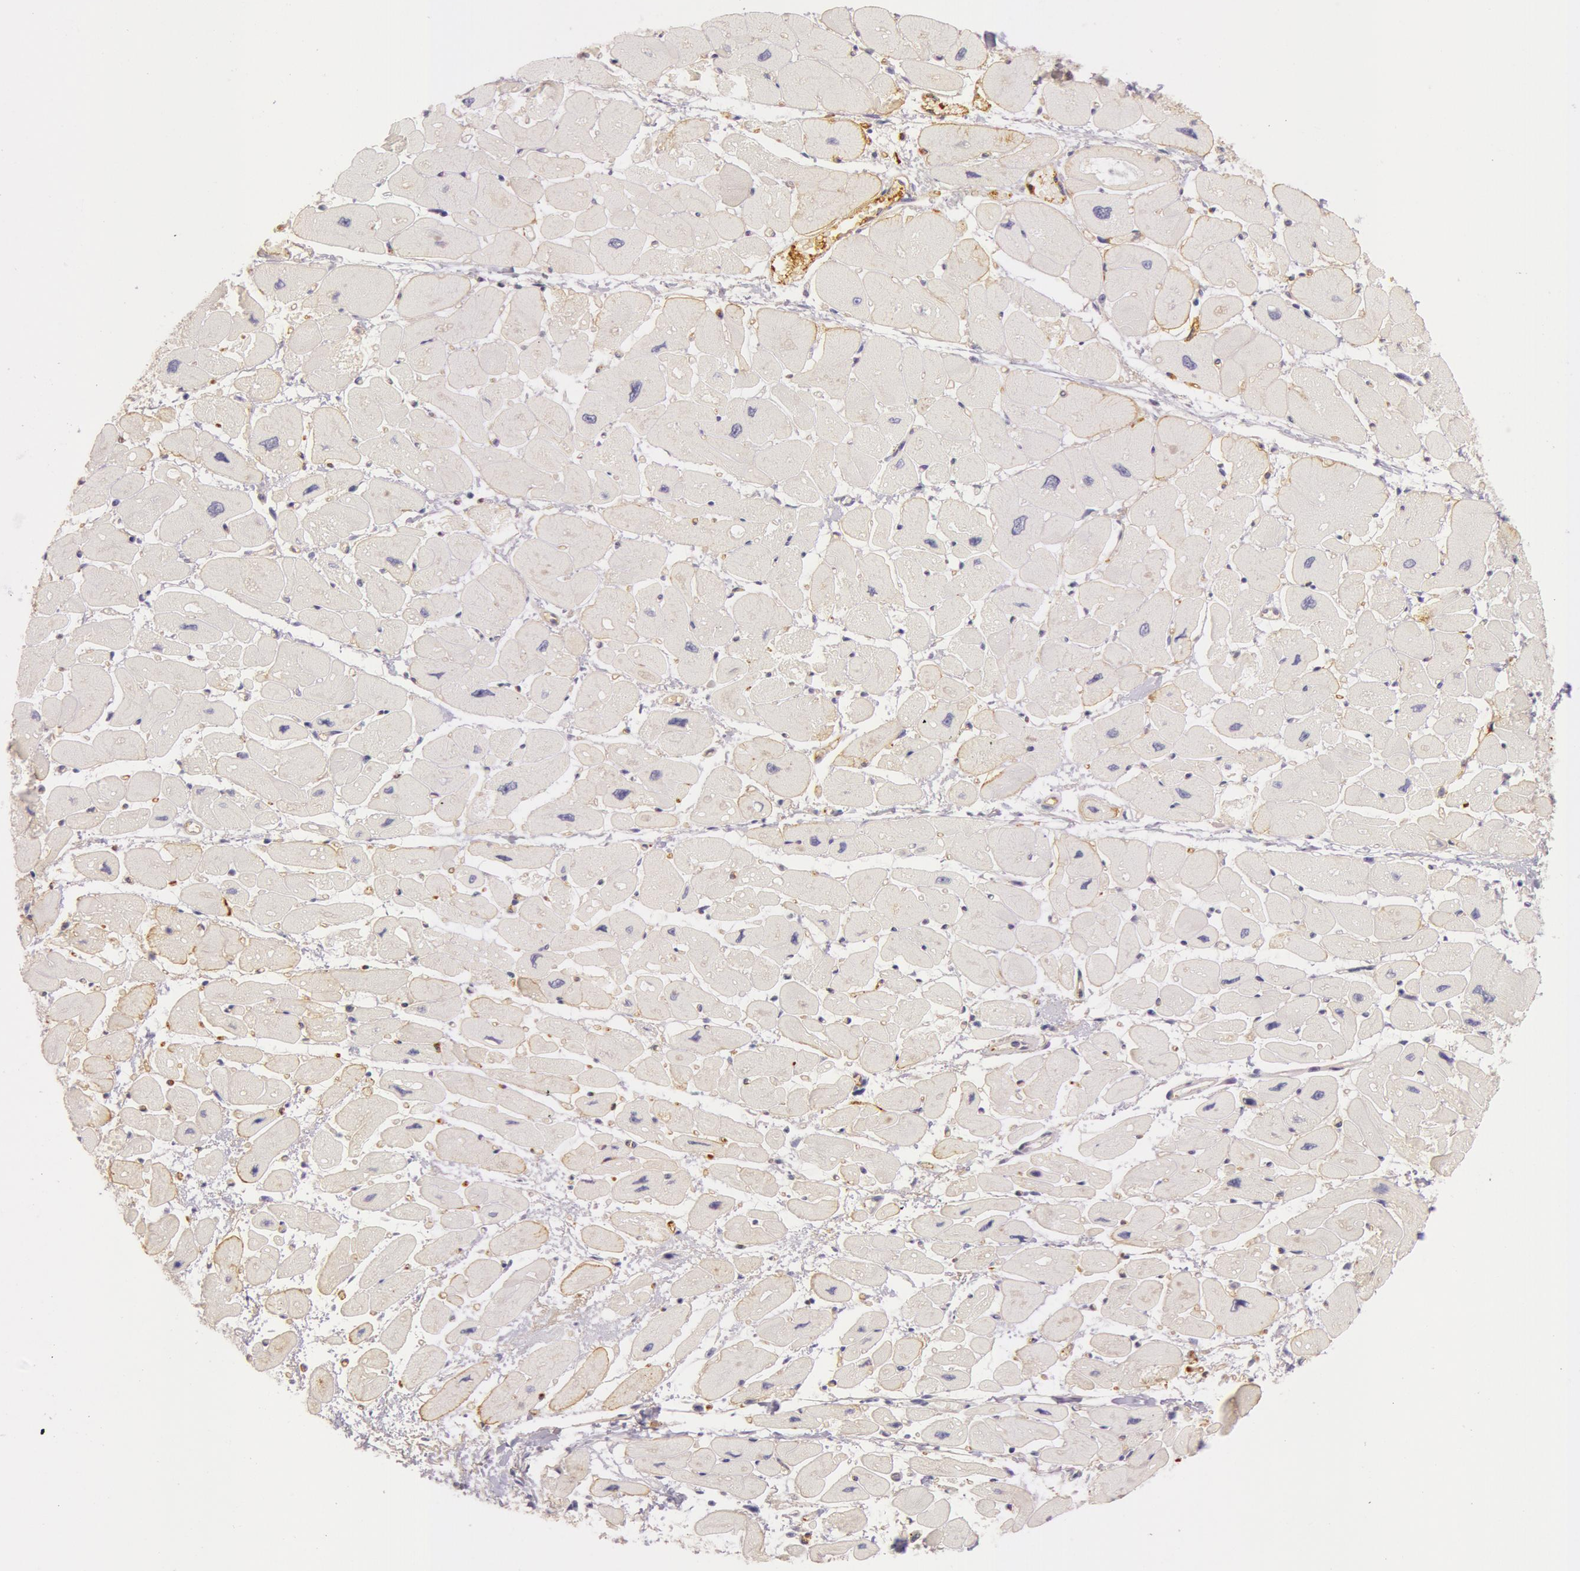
{"staining": {"intensity": "weak", "quantity": "25%-75%", "location": "cytoplasmic/membranous"}, "tissue": "heart muscle", "cell_type": "Cardiomyocytes", "image_type": "normal", "snomed": [{"axis": "morphology", "description": "Normal tissue, NOS"}, {"axis": "topography", "description": "Heart"}], "caption": "Protein staining exhibits weak cytoplasmic/membranous expression in approximately 25%-75% of cardiomyocytes in unremarkable heart muscle. Nuclei are stained in blue.", "gene": "C4BPA", "patient": {"sex": "female", "age": 54}}